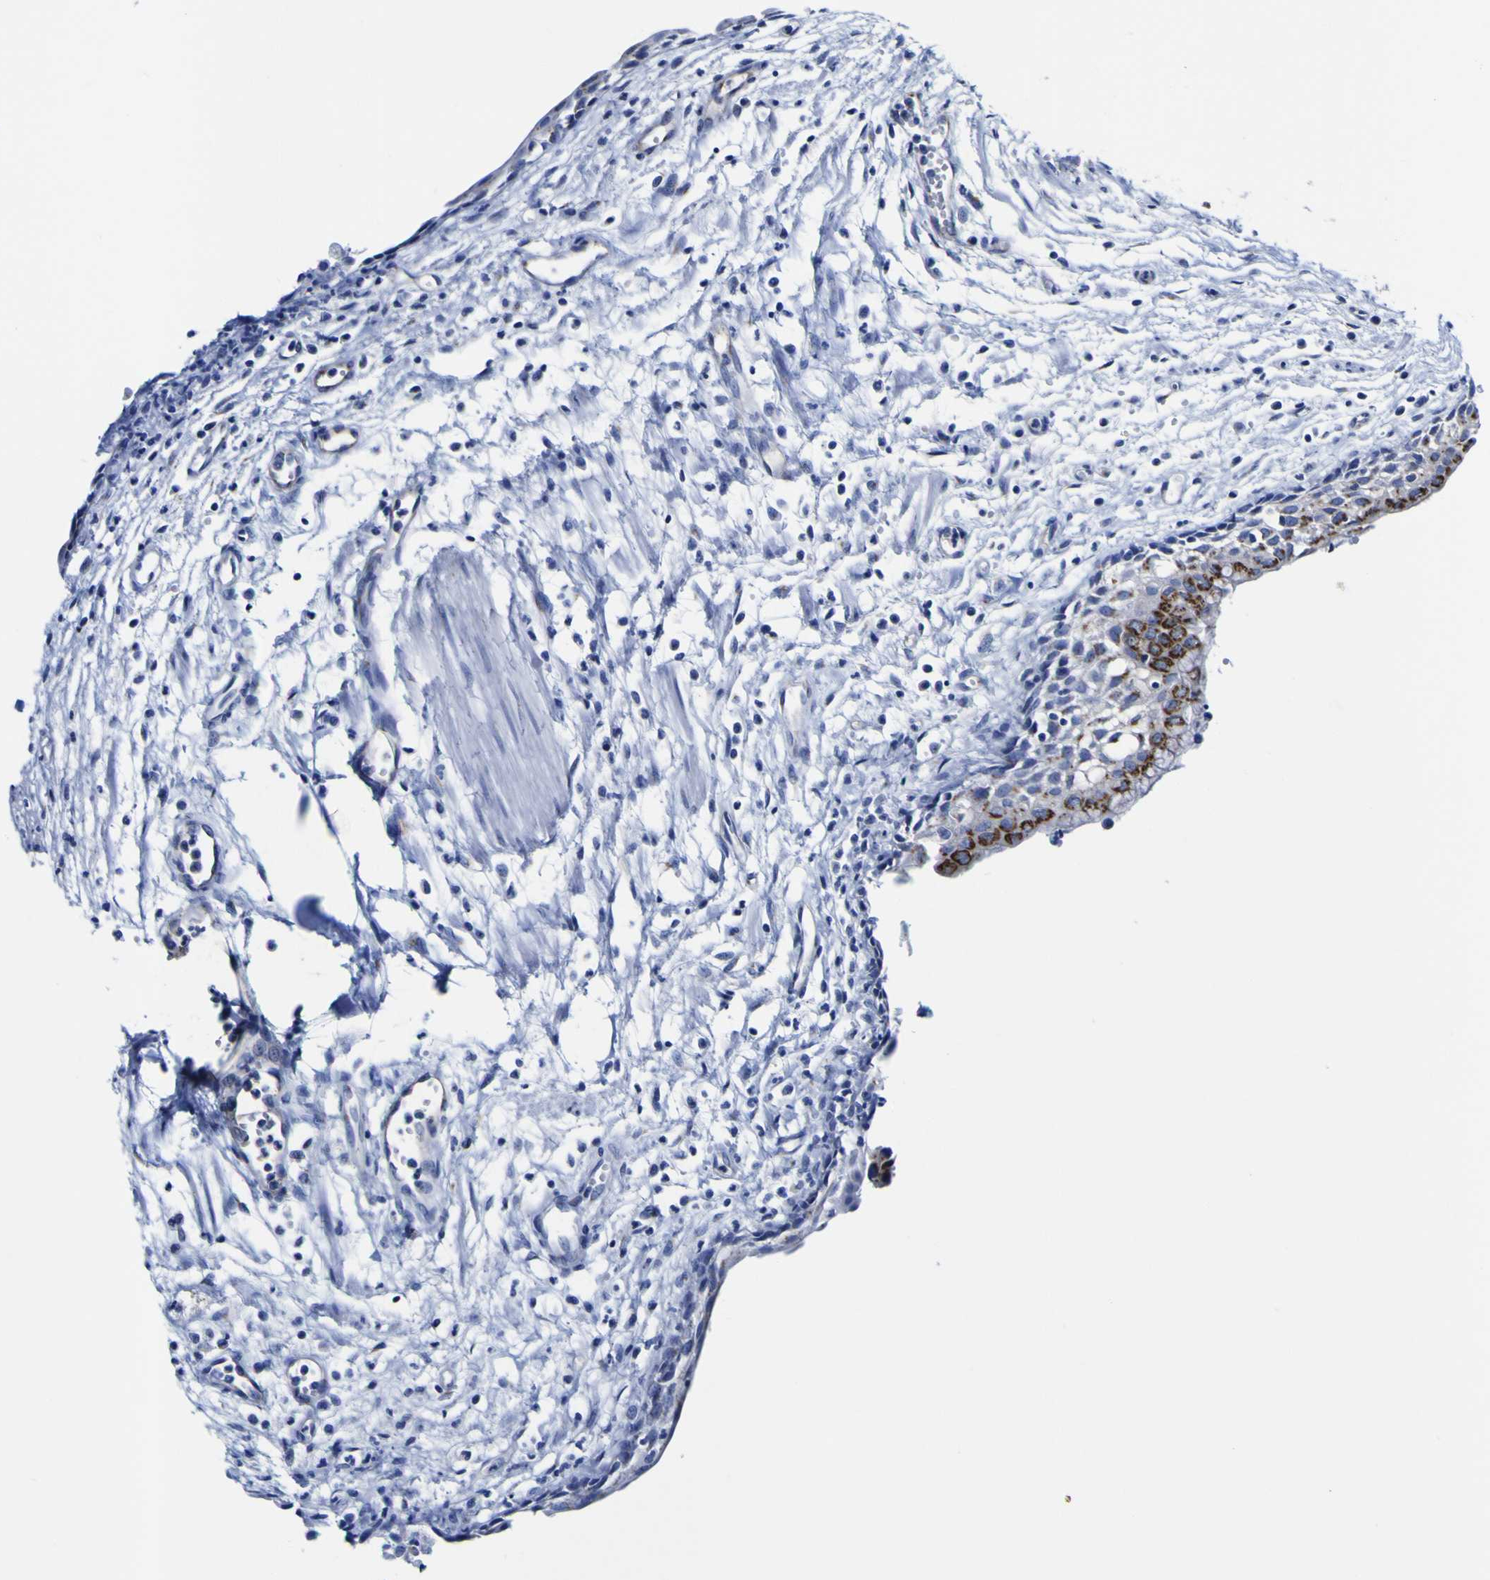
{"staining": {"intensity": "strong", "quantity": "25%-75%", "location": "cytoplasmic/membranous"}, "tissue": "urothelial cancer", "cell_type": "Tumor cells", "image_type": "cancer", "snomed": [{"axis": "morphology", "description": "Urothelial carcinoma, High grade"}, {"axis": "topography", "description": "Urinary bladder"}], "caption": "Strong cytoplasmic/membranous staining is seen in approximately 25%-75% of tumor cells in urothelial carcinoma (high-grade).", "gene": "GOLM1", "patient": {"sex": "female", "age": 85}}